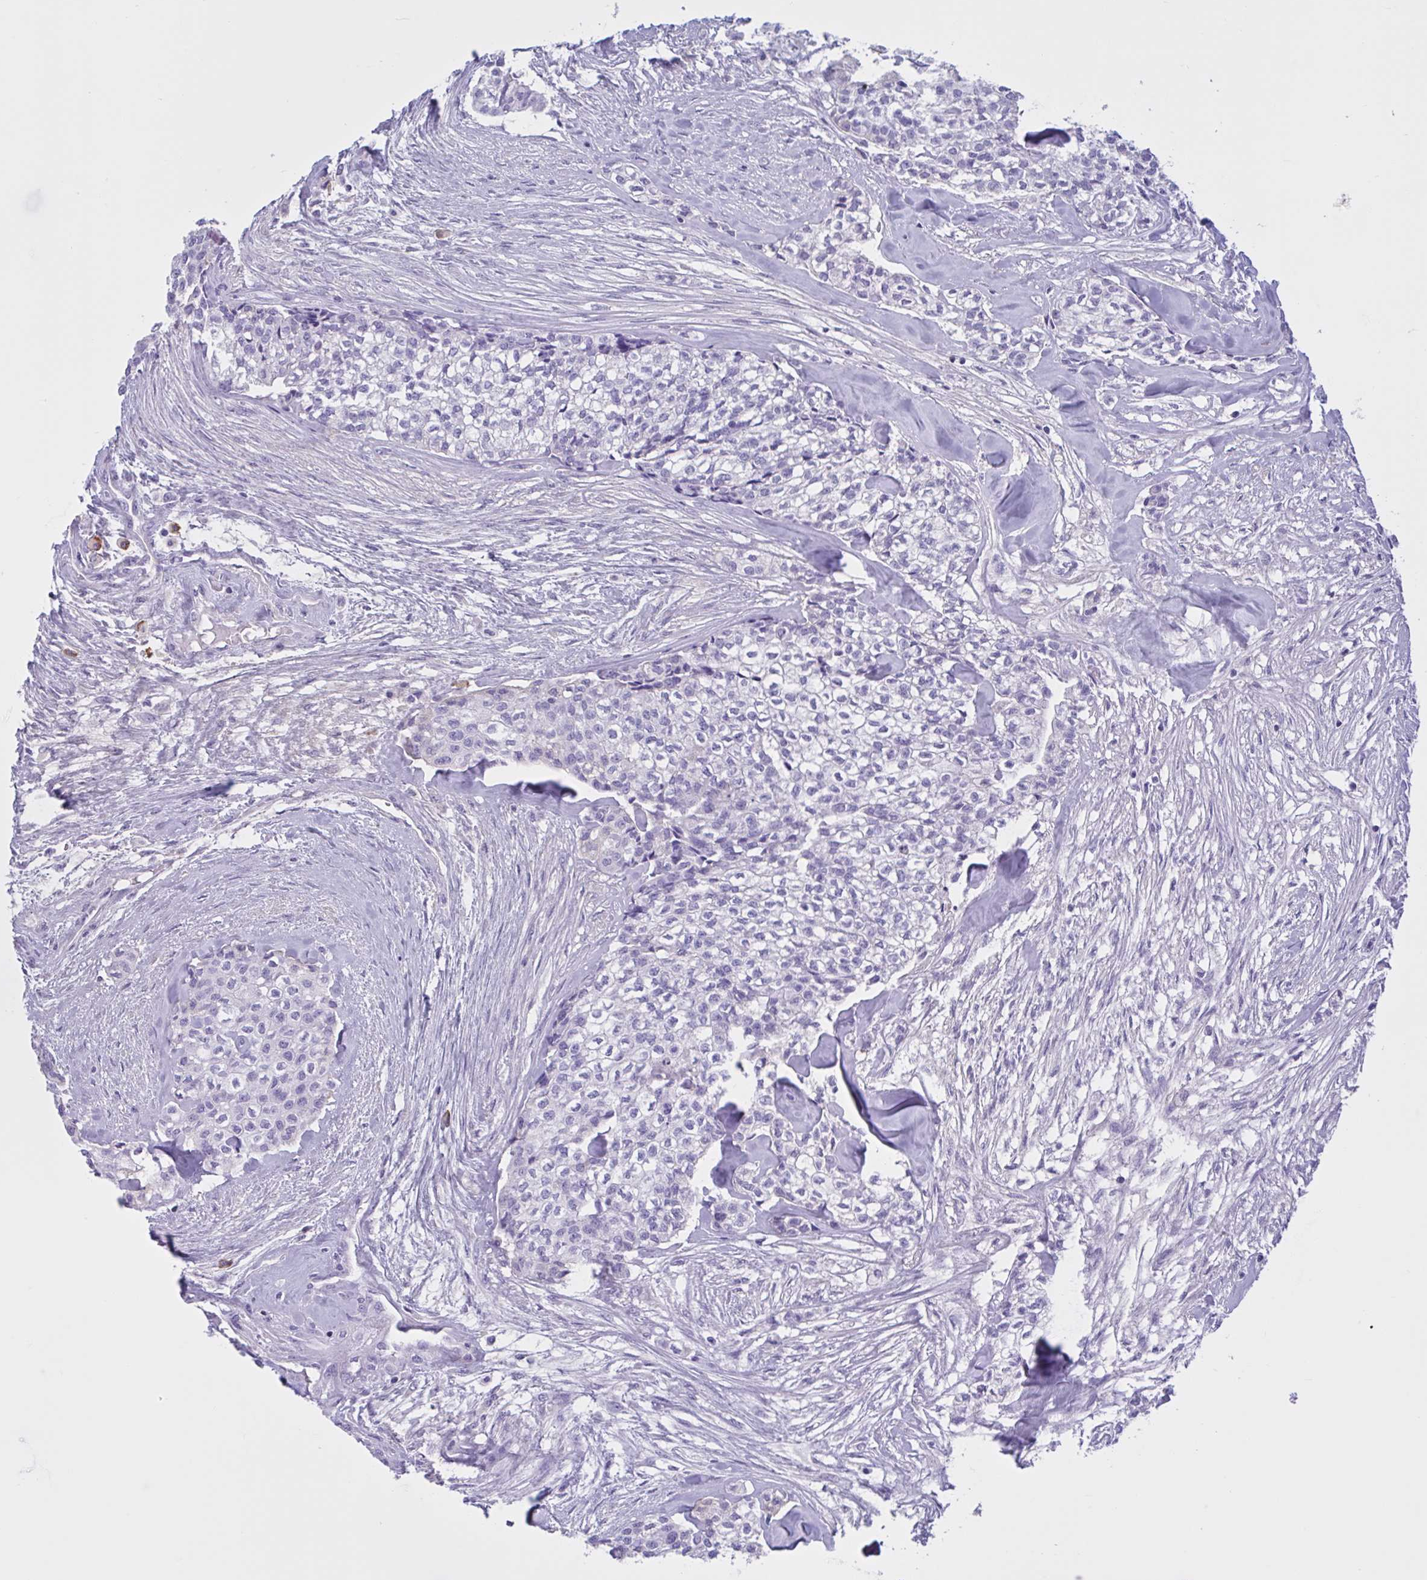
{"staining": {"intensity": "negative", "quantity": "none", "location": "none"}, "tissue": "head and neck cancer", "cell_type": "Tumor cells", "image_type": "cancer", "snomed": [{"axis": "morphology", "description": "Adenocarcinoma, NOS"}, {"axis": "topography", "description": "Head-Neck"}], "caption": "Micrograph shows no significant protein positivity in tumor cells of head and neck adenocarcinoma.", "gene": "LARGE2", "patient": {"sex": "male", "age": 81}}